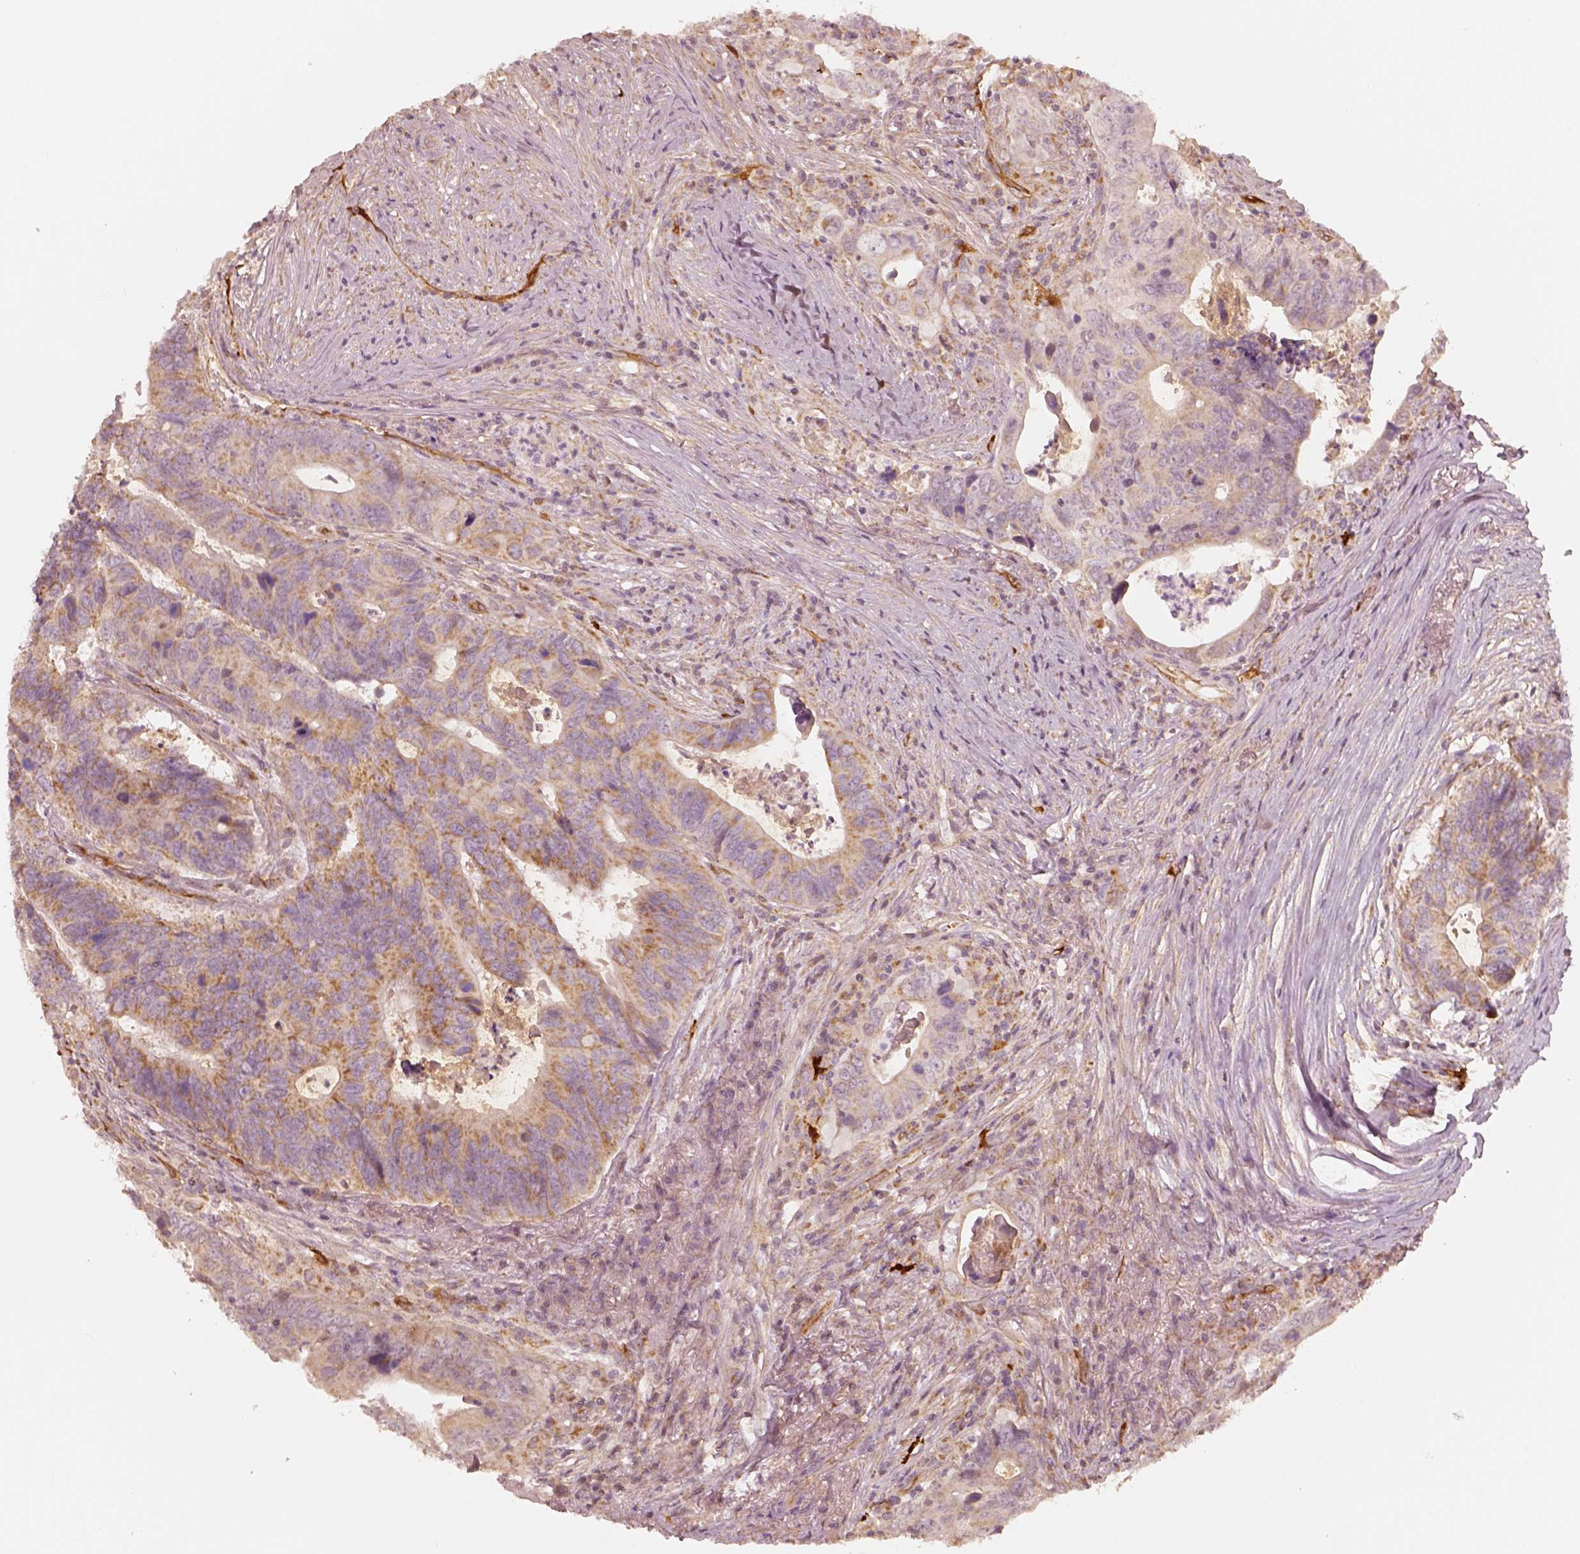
{"staining": {"intensity": "moderate", "quantity": "25%-75%", "location": "cytoplasmic/membranous"}, "tissue": "colorectal cancer", "cell_type": "Tumor cells", "image_type": "cancer", "snomed": [{"axis": "morphology", "description": "Adenocarcinoma, NOS"}, {"axis": "topography", "description": "Colon"}], "caption": "Colorectal cancer tissue displays moderate cytoplasmic/membranous positivity in about 25%-75% of tumor cells", "gene": "FSCN1", "patient": {"sex": "female", "age": 82}}